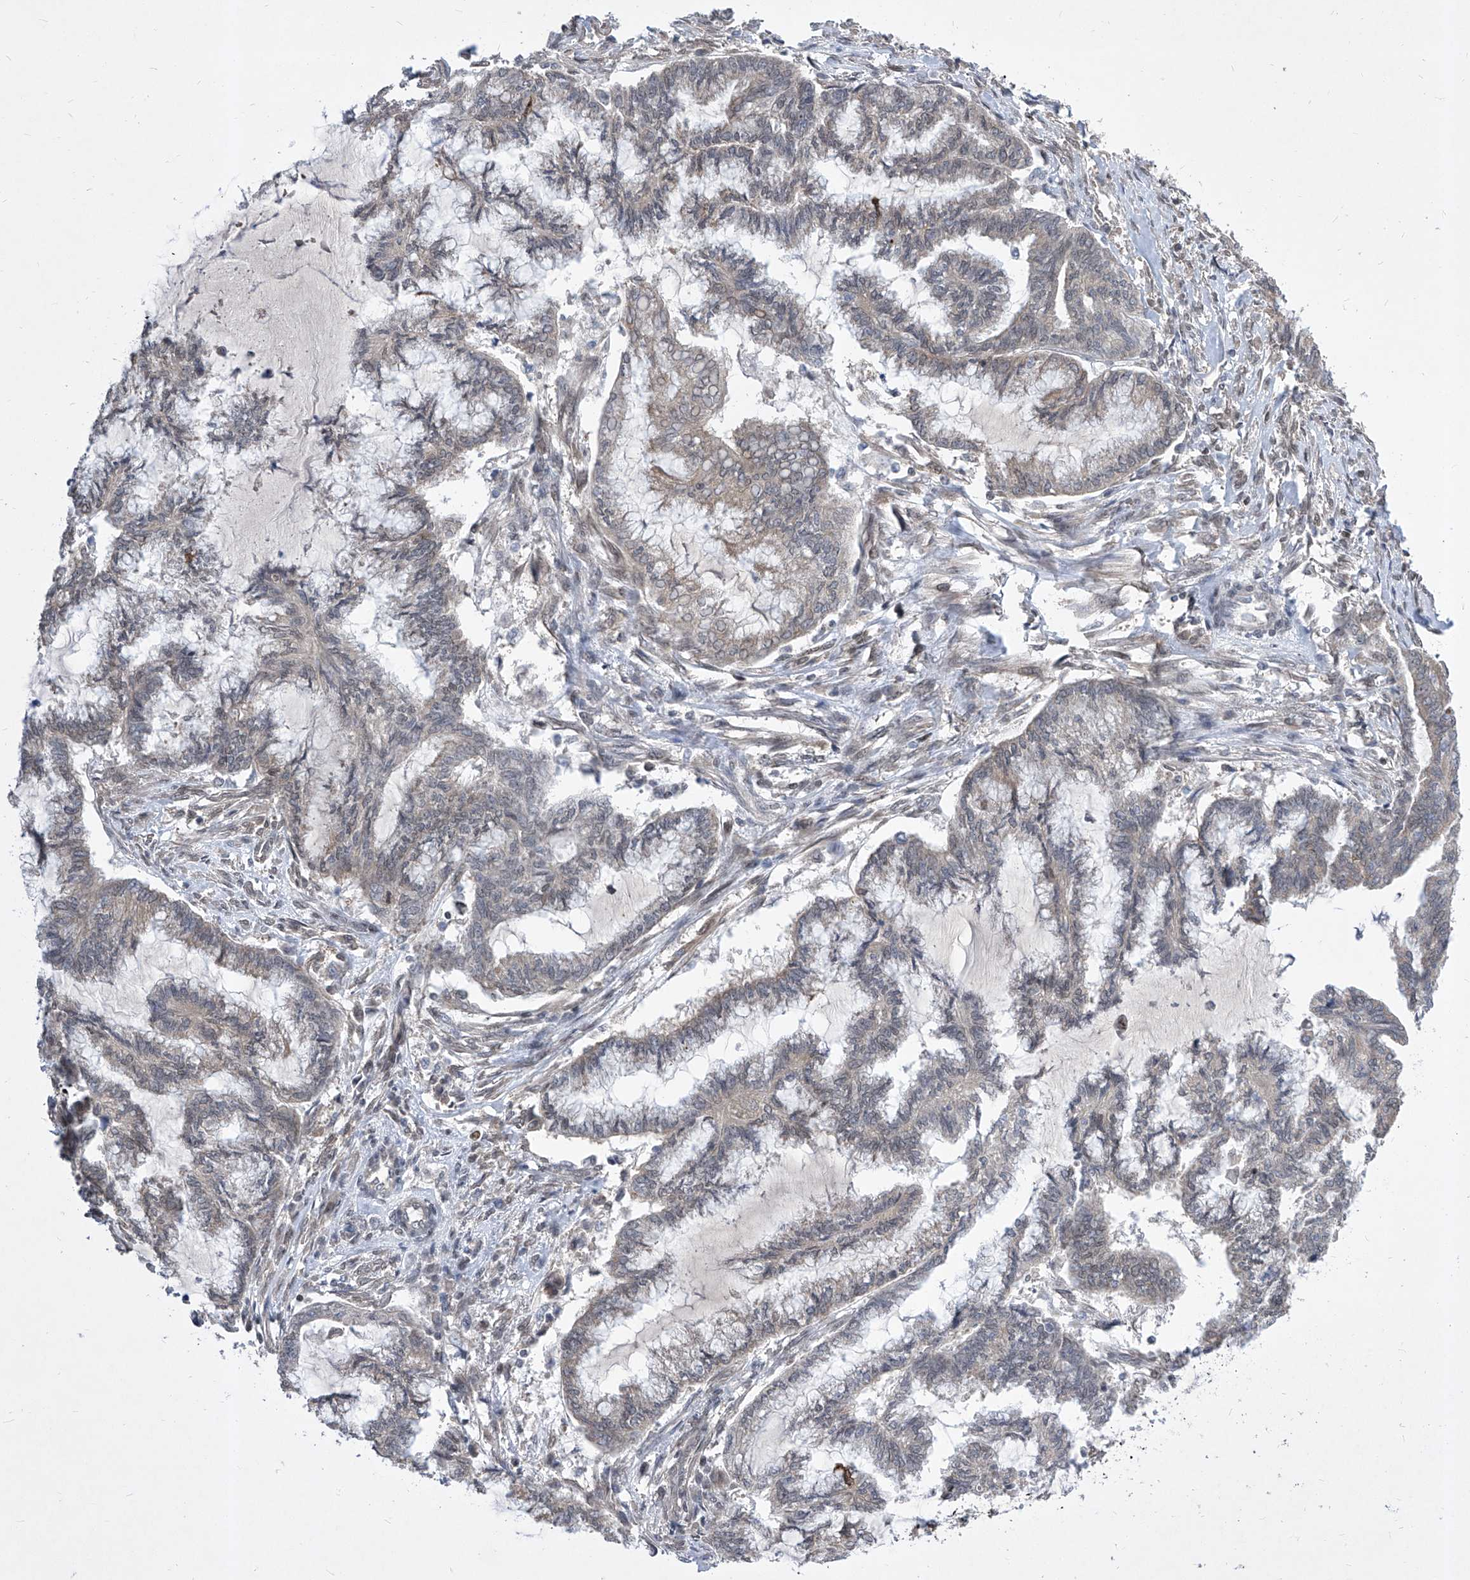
{"staining": {"intensity": "weak", "quantity": "<25%", "location": "cytoplasmic/membranous"}, "tissue": "endometrial cancer", "cell_type": "Tumor cells", "image_type": "cancer", "snomed": [{"axis": "morphology", "description": "Adenocarcinoma, NOS"}, {"axis": "topography", "description": "Endometrium"}], "caption": "A histopathology image of endometrial cancer (adenocarcinoma) stained for a protein displays no brown staining in tumor cells.", "gene": "CETN2", "patient": {"sex": "female", "age": 86}}